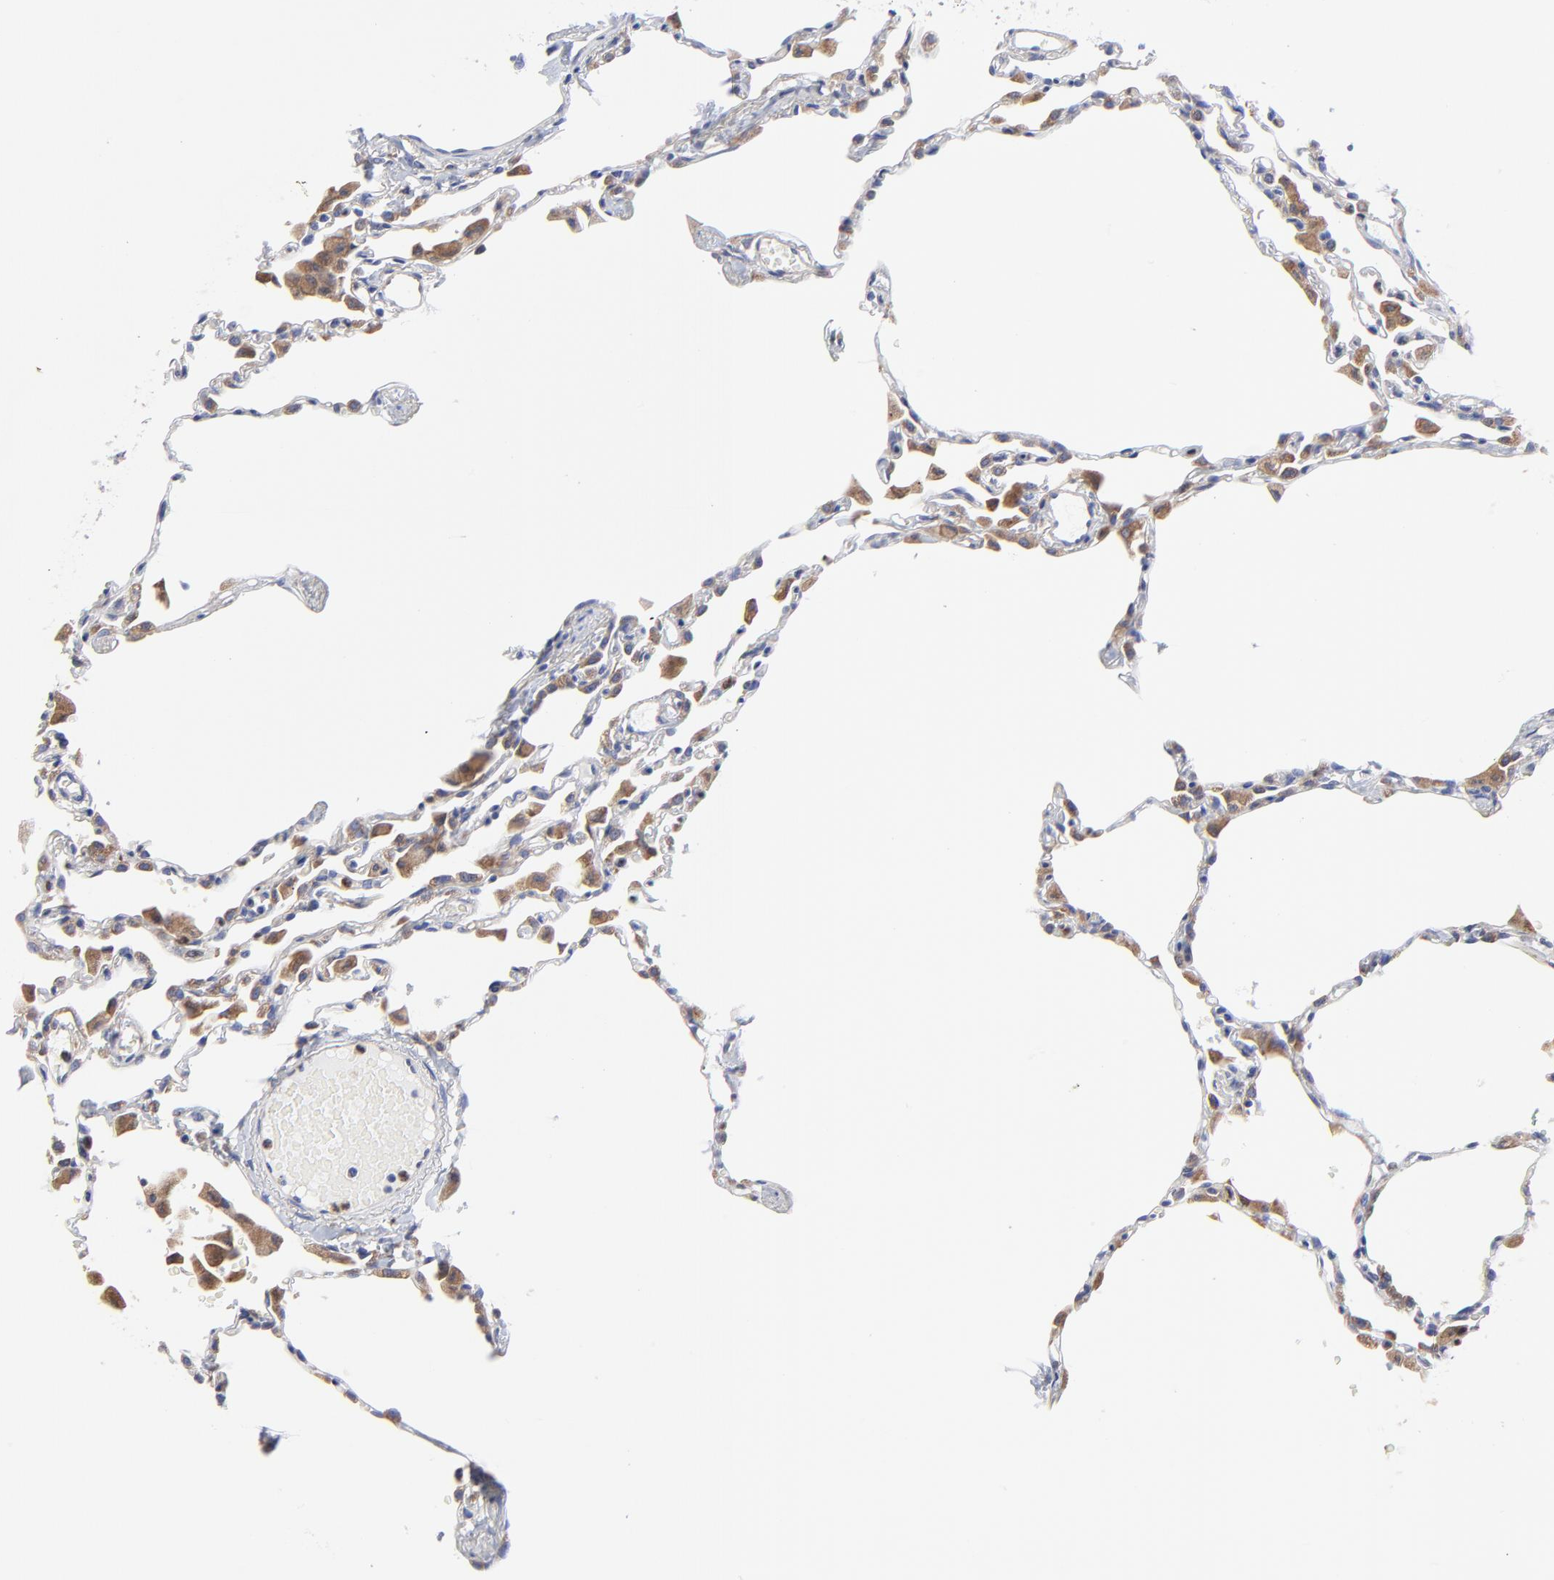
{"staining": {"intensity": "moderate", "quantity": "<25%", "location": "cytoplasmic/membranous"}, "tissue": "lung", "cell_type": "Alveolar cells", "image_type": "normal", "snomed": [{"axis": "morphology", "description": "Normal tissue, NOS"}, {"axis": "topography", "description": "Lung"}], "caption": "High-power microscopy captured an IHC histopathology image of benign lung, revealing moderate cytoplasmic/membranous expression in approximately <25% of alveolar cells. Immunohistochemistry stains the protein of interest in brown and the nuclei are stained blue.", "gene": "MOSPD2", "patient": {"sex": "female", "age": 49}}